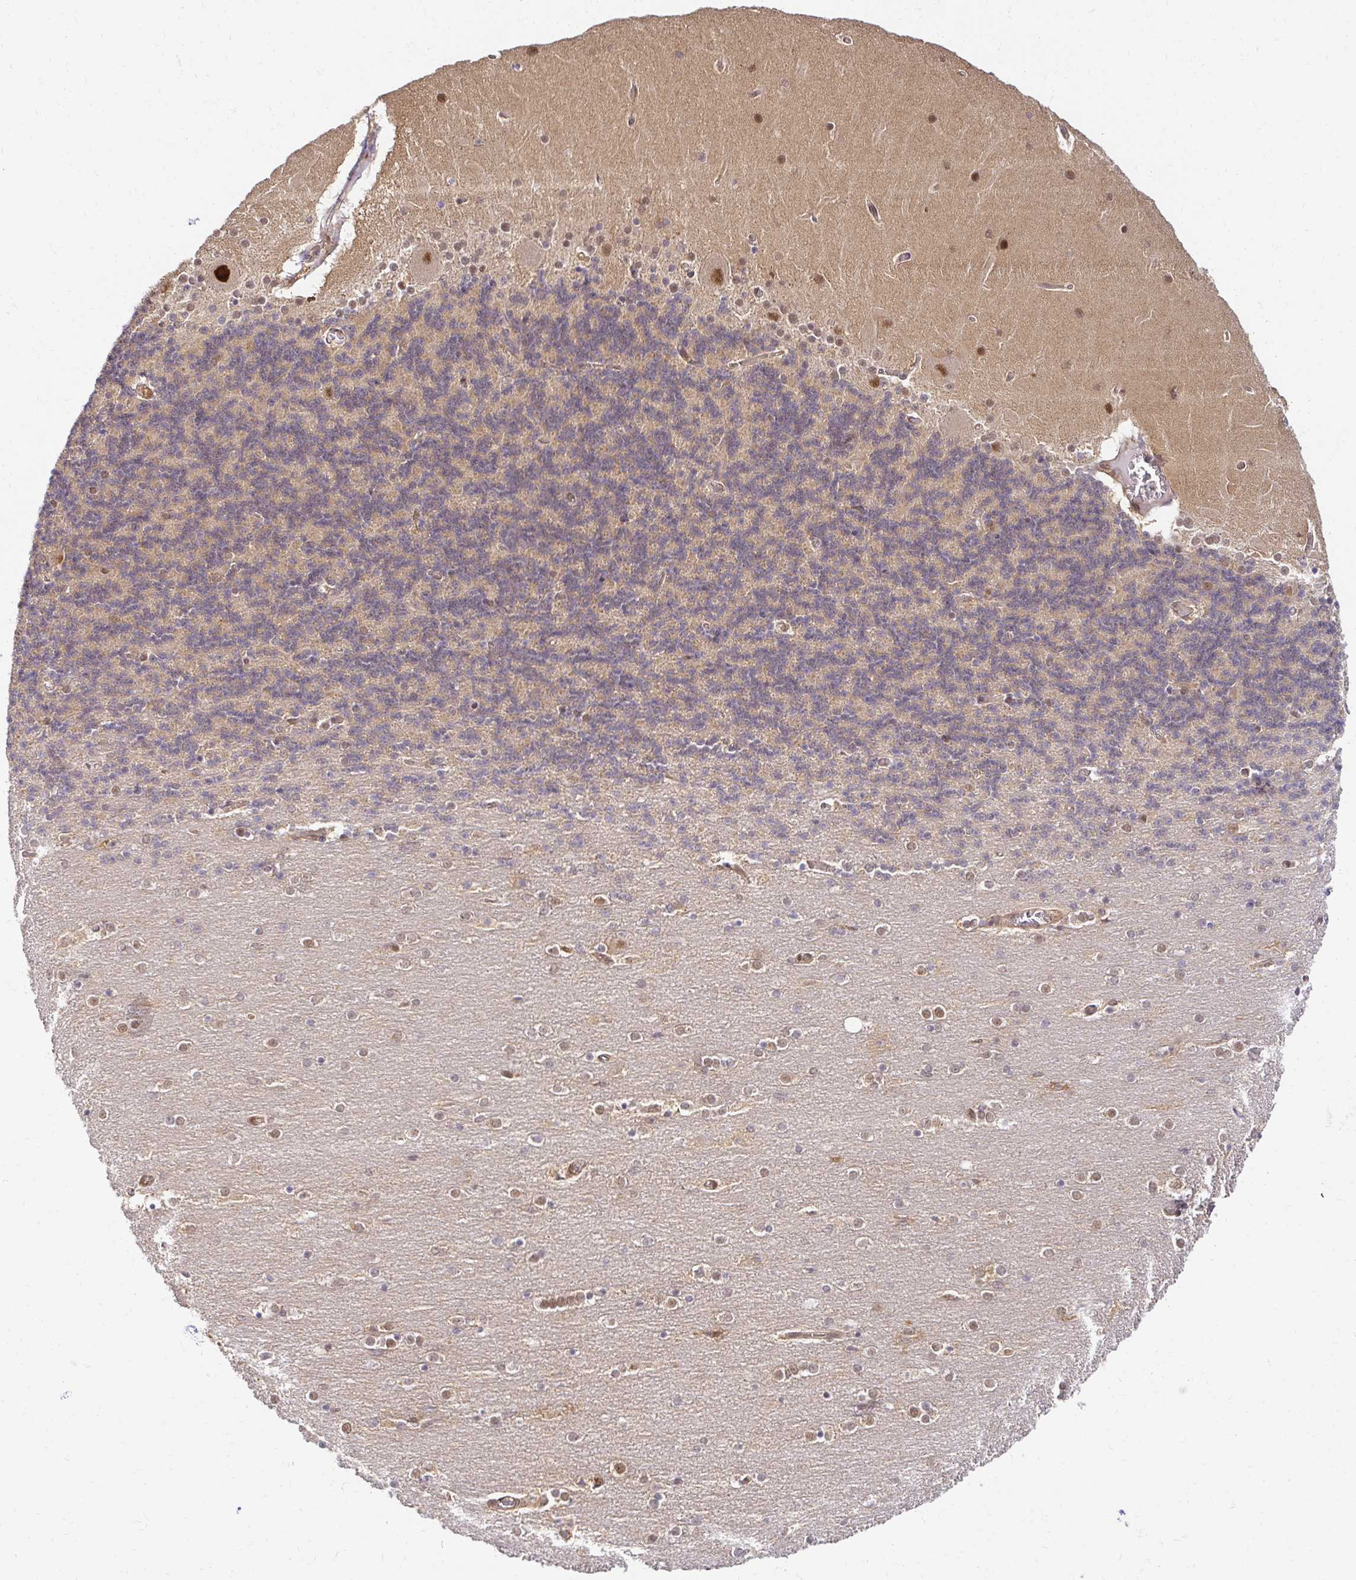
{"staining": {"intensity": "weak", "quantity": ">75%", "location": "cytoplasmic/membranous,nuclear"}, "tissue": "cerebellum", "cell_type": "Cells in granular layer", "image_type": "normal", "snomed": [{"axis": "morphology", "description": "Normal tissue, NOS"}, {"axis": "topography", "description": "Cerebellum"}], "caption": "Human cerebellum stained for a protein (brown) displays weak cytoplasmic/membranous,nuclear positive positivity in about >75% of cells in granular layer.", "gene": "PSMA4", "patient": {"sex": "female", "age": 54}}